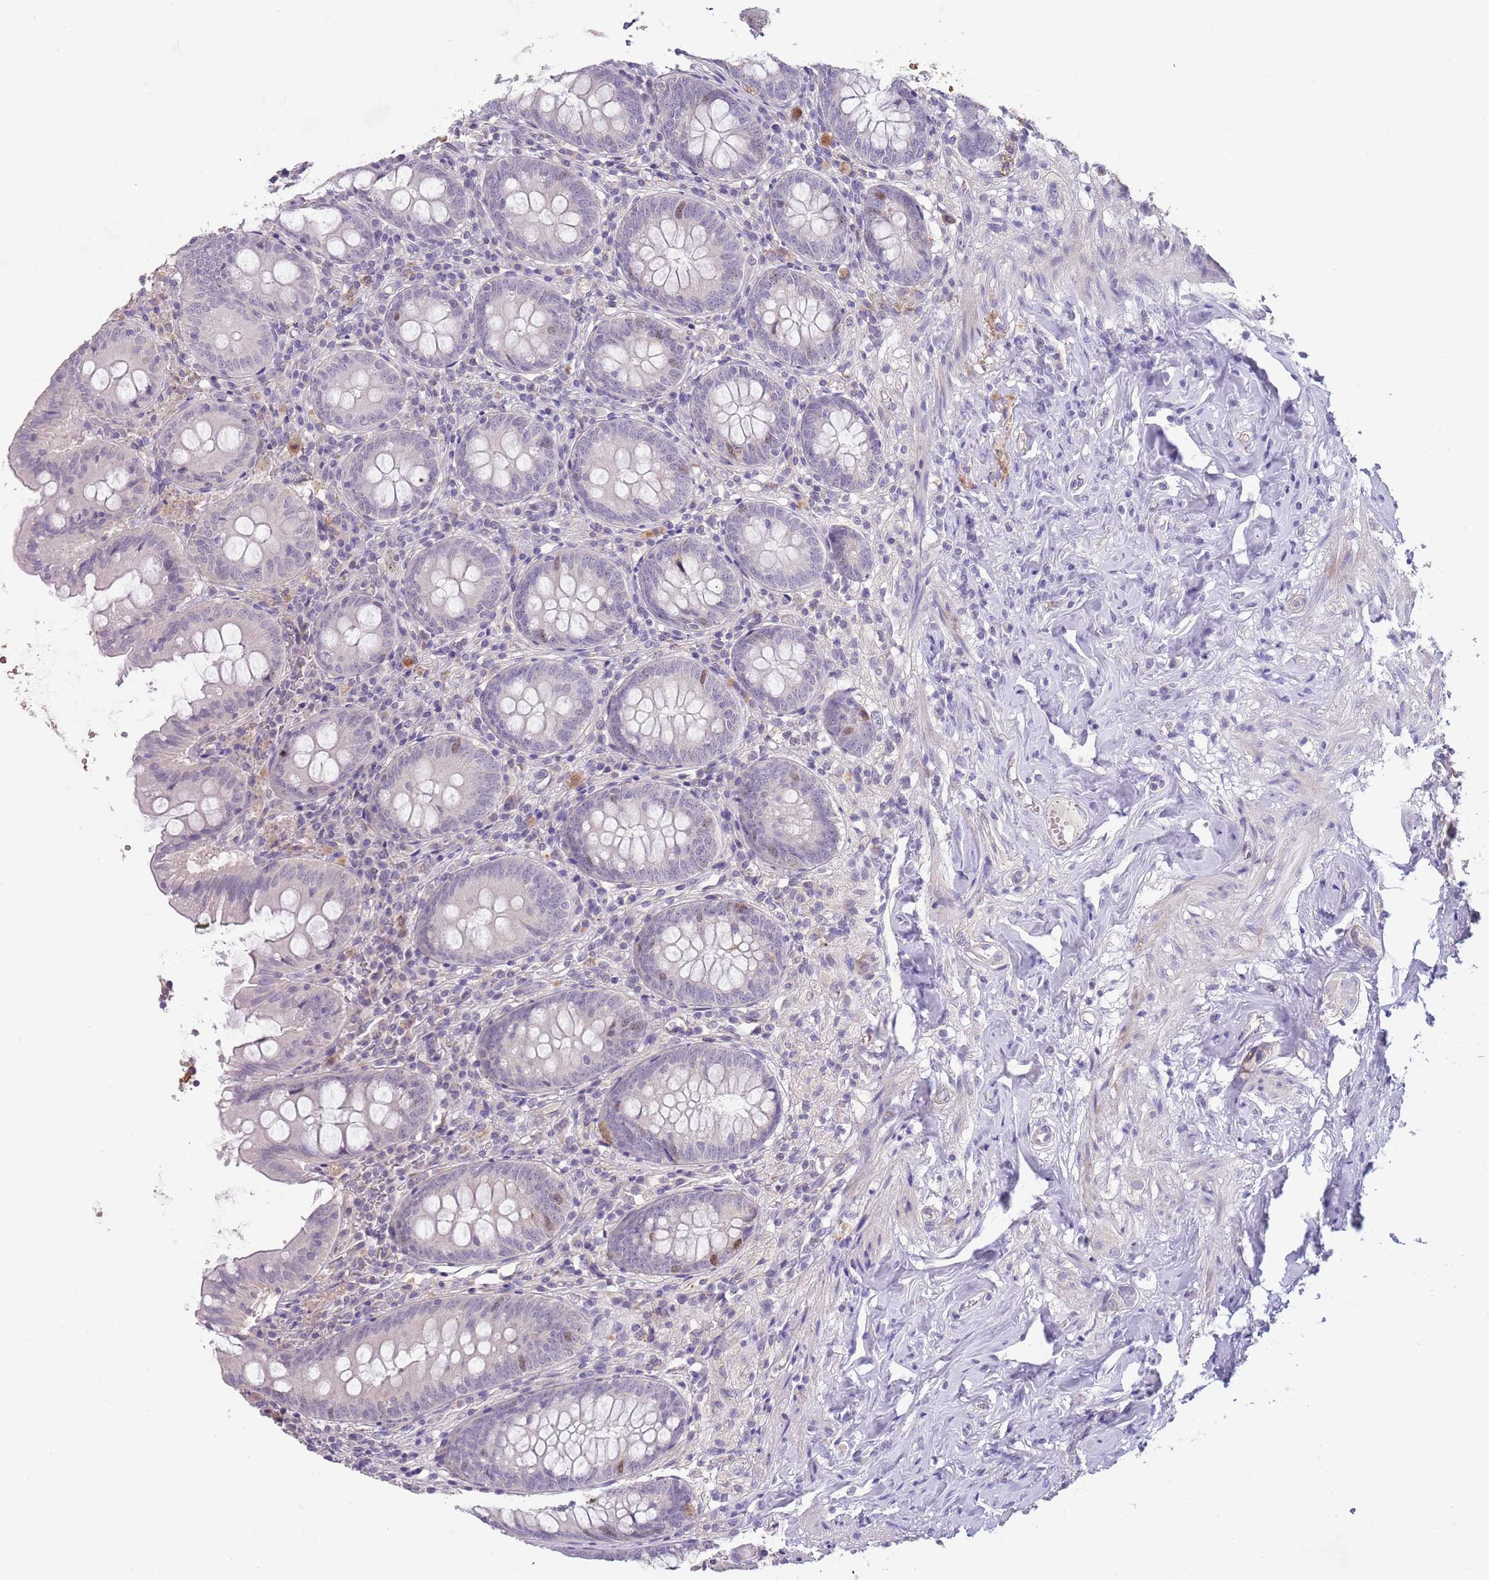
{"staining": {"intensity": "moderate", "quantity": "<25%", "location": "nuclear"}, "tissue": "appendix", "cell_type": "Glandular cells", "image_type": "normal", "snomed": [{"axis": "morphology", "description": "Normal tissue, NOS"}, {"axis": "topography", "description": "Appendix"}], "caption": "Immunohistochemical staining of benign human appendix demonstrates low levels of moderate nuclear positivity in approximately <25% of glandular cells. The protein is shown in brown color, while the nuclei are stained blue.", "gene": "PIMREG", "patient": {"sex": "female", "age": 54}}